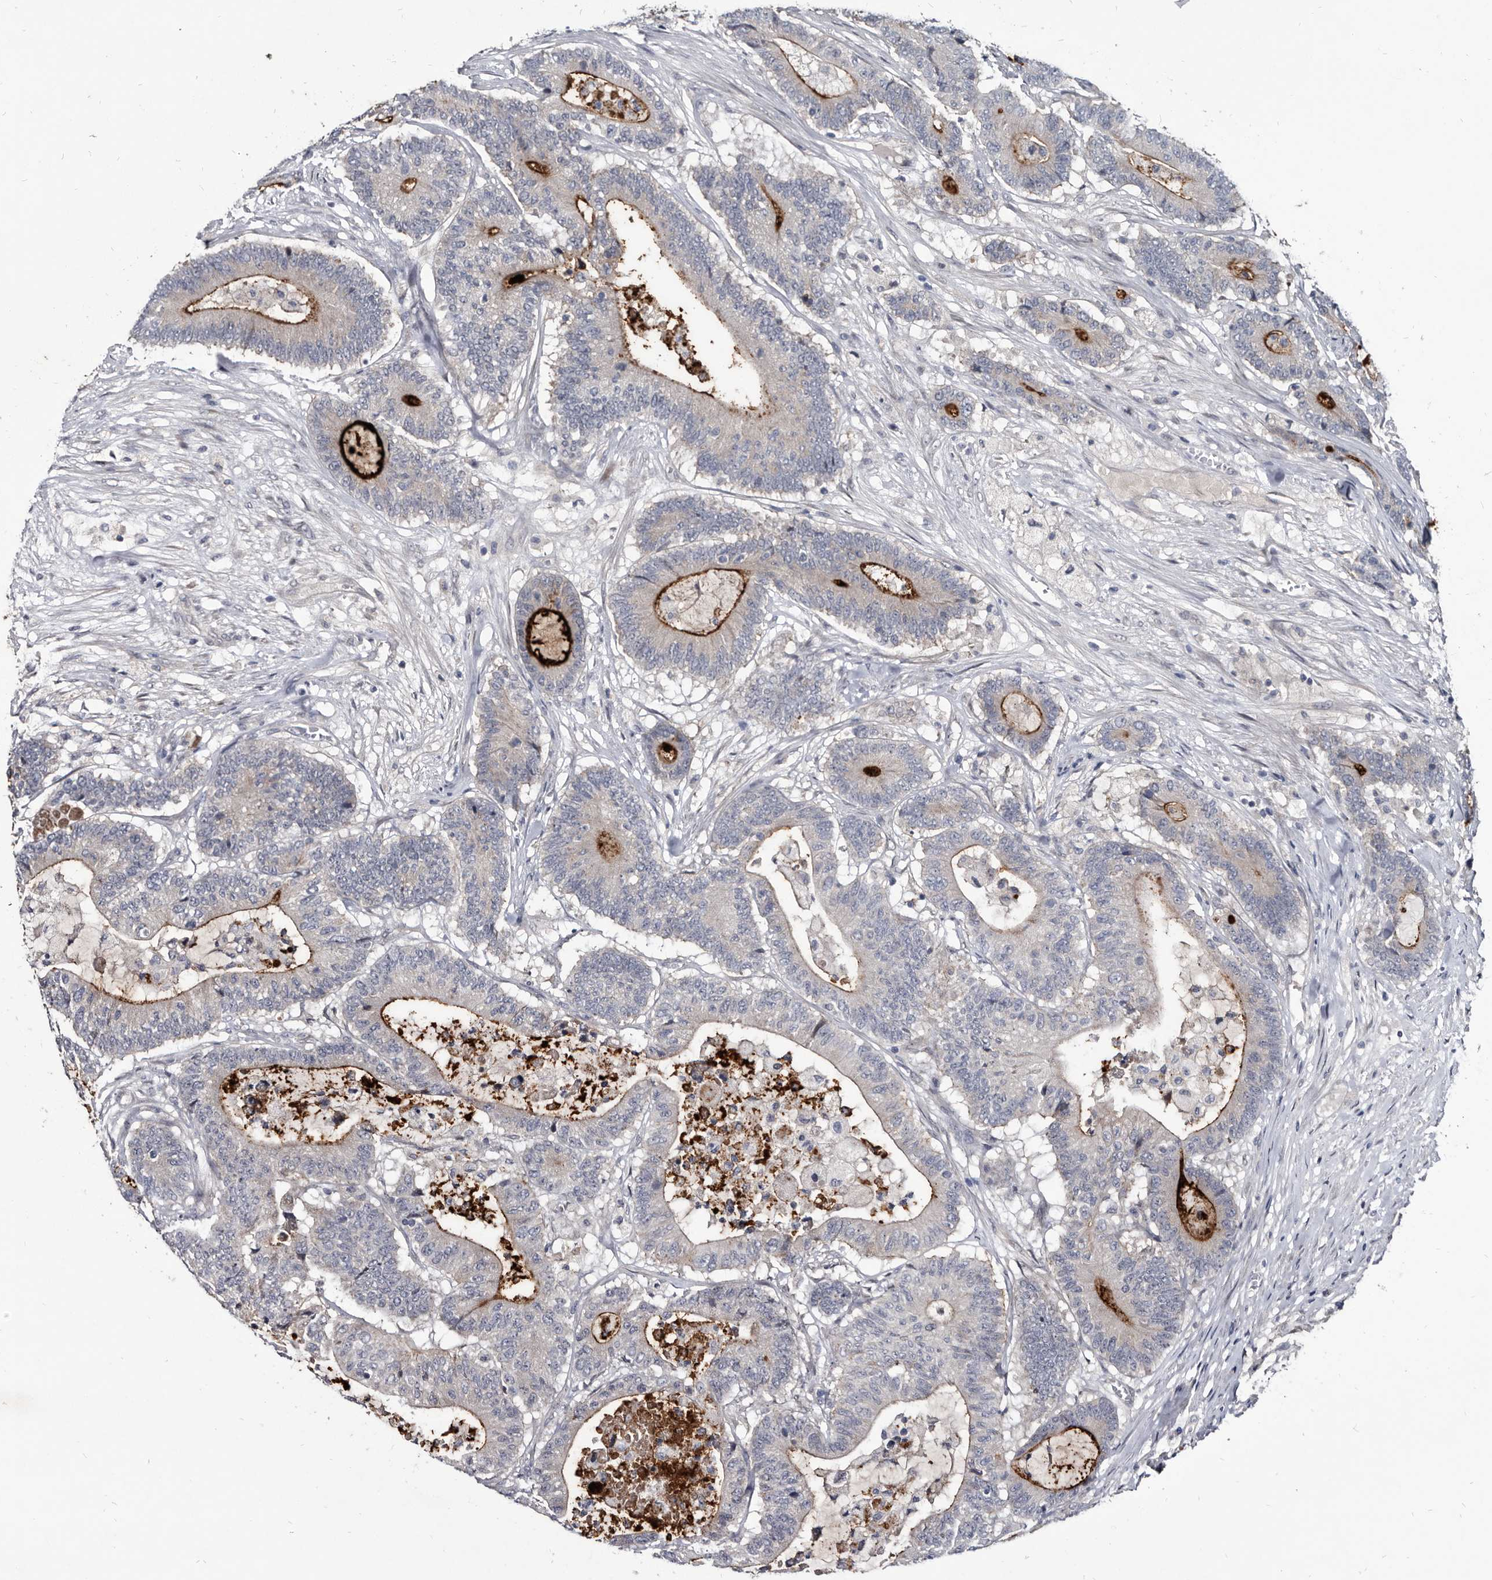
{"staining": {"intensity": "strong", "quantity": "<25%", "location": "cytoplasmic/membranous"}, "tissue": "colorectal cancer", "cell_type": "Tumor cells", "image_type": "cancer", "snomed": [{"axis": "morphology", "description": "Adenocarcinoma, NOS"}, {"axis": "topography", "description": "Colon"}], "caption": "An immunohistochemistry photomicrograph of tumor tissue is shown. Protein staining in brown shows strong cytoplasmic/membranous positivity in colorectal adenocarcinoma within tumor cells.", "gene": "PROM1", "patient": {"sex": "female", "age": 84}}